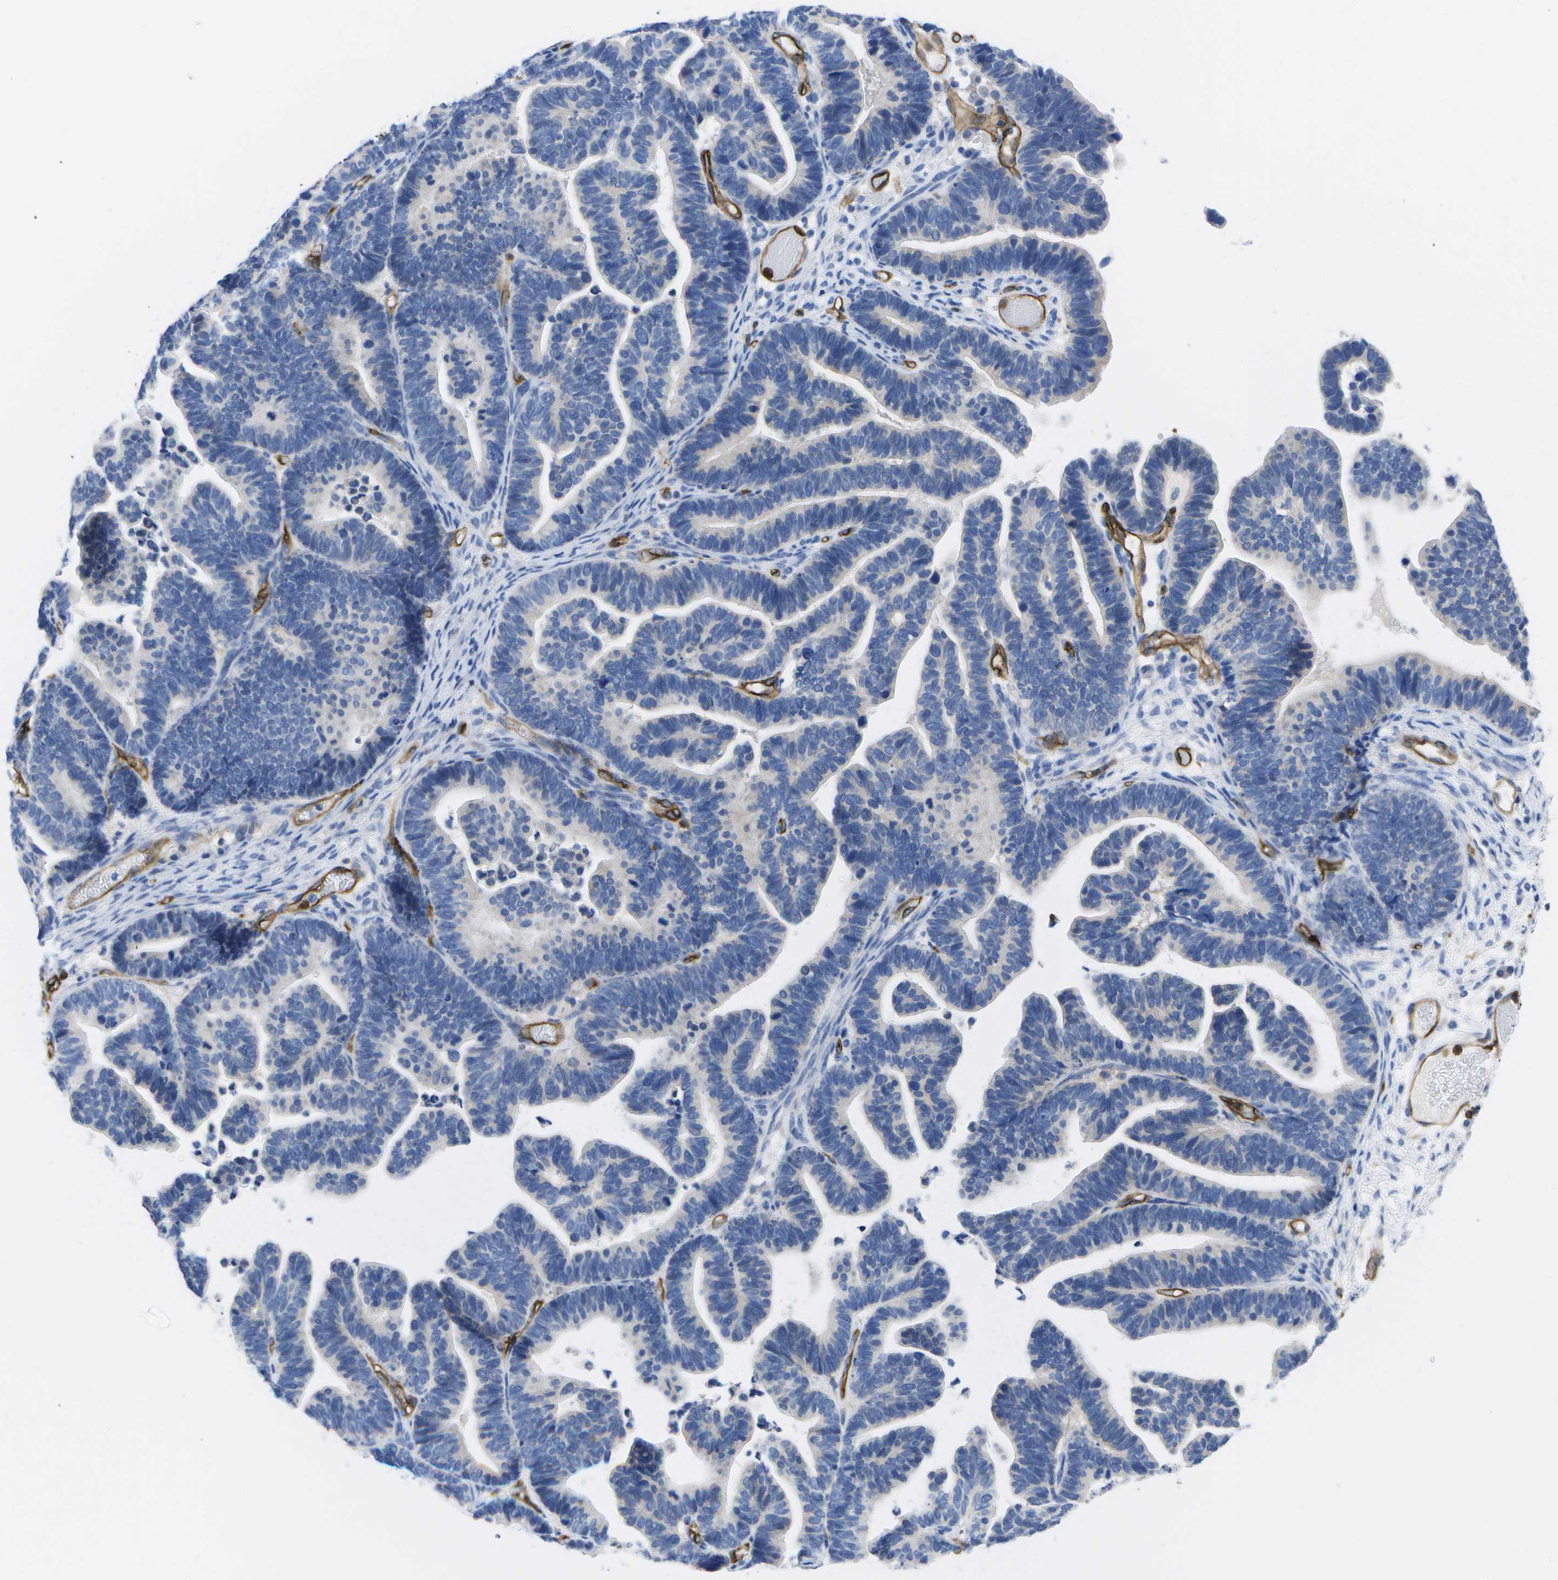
{"staining": {"intensity": "negative", "quantity": "none", "location": "none"}, "tissue": "ovarian cancer", "cell_type": "Tumor cells", "image_type": "cancer", "snomed": [{"axis": "morphology", "description": "Cystadenocarcinoma, serous, NOS"}, {"axis": "topography", "description": "Ovary"}], "caption": "IHC micrograph of neoplastic tissue: human serous cystadenocarcinoma (ovarian) stained with DAB (3,3'-diaminobenzidine) shows no significant protein positivity in tumor cells.", "gene": "DYSF", "patient": {"sex": "female", "age": 56}}